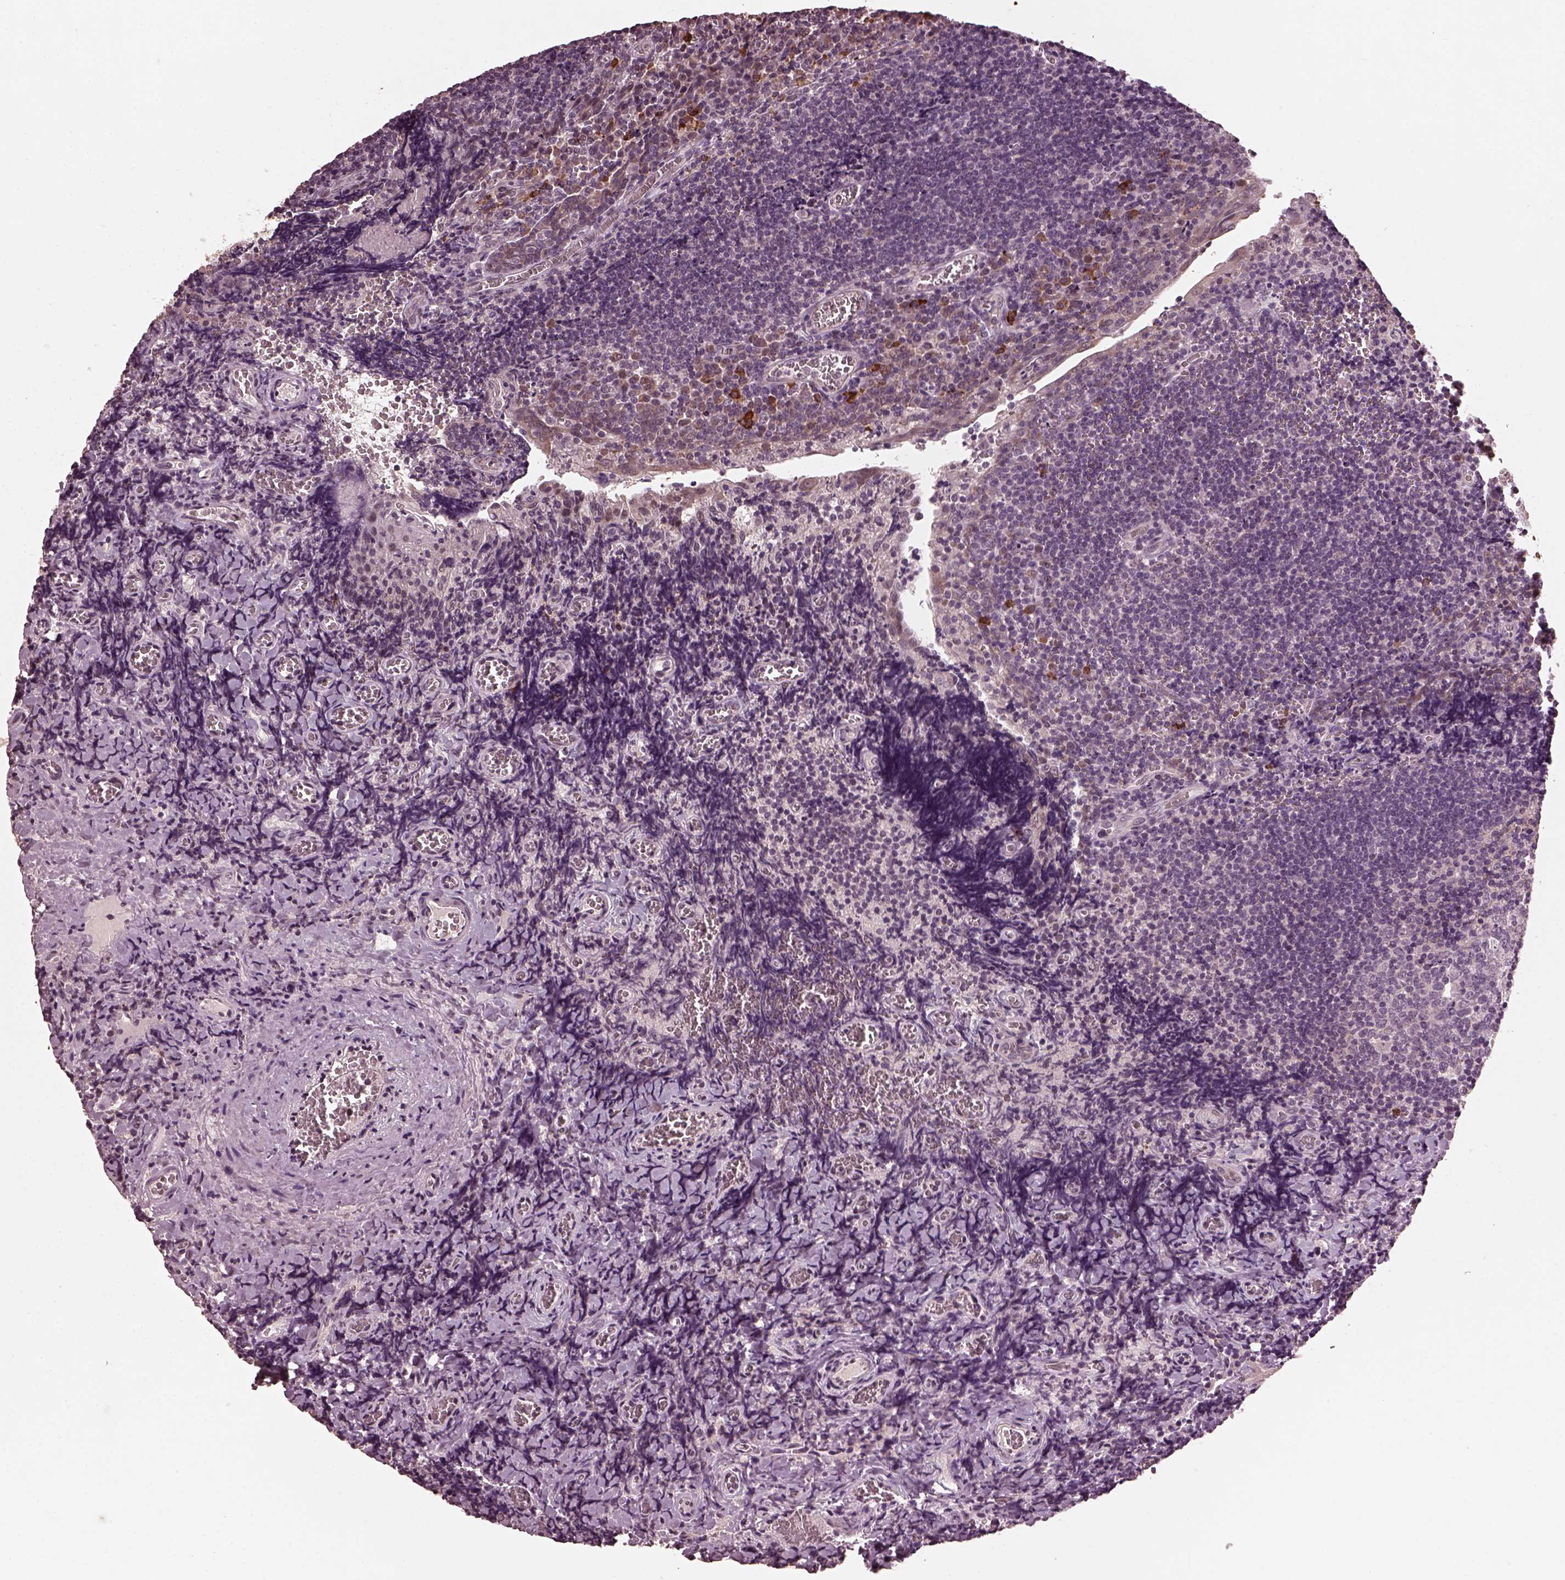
{"staining": {"intensity": "negative", "quantity": "none", "location": "none"}, "tissue": "tonsil", "cell_type": "Germinal center cells", "image_type": "normal", "snomed": [{"axis": "morphology", "description": "Normal tissue, NOS"}, {"axis": "morphology", "description": "Inflammation, NOS"}, {"axis": "topography", "description": "Tonsil"}], "caption": "This is a image of immunohistochemistry staining of benign tonsil, which shows no expression in germinal center cells.", "gene": "IL18RAP", "patient": {"sex": "female", "age": 31}}